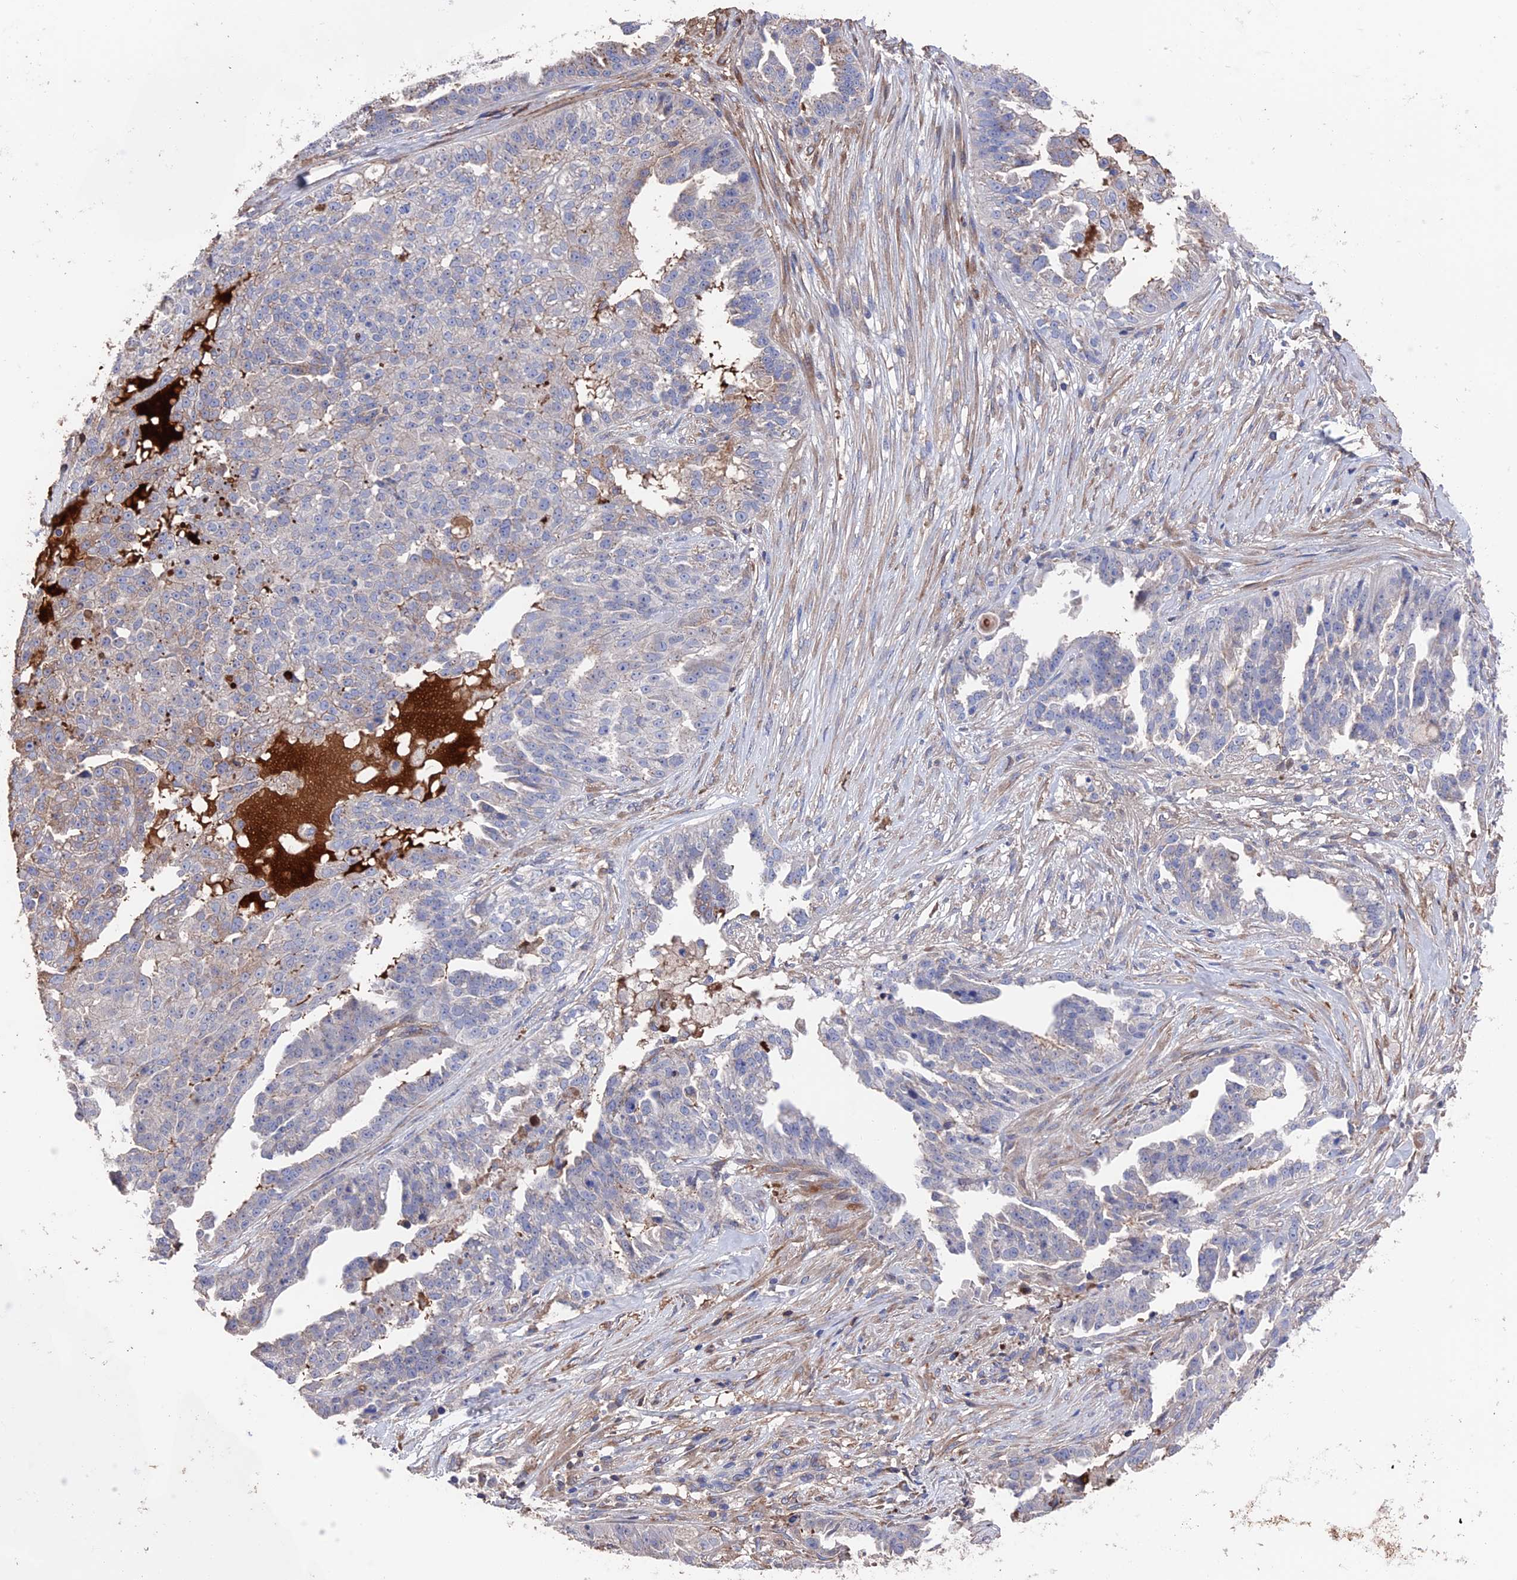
{"staining": {"intensity": "negative", "quantity": "none", "location": "none"}, "tissue": "ovarian cancer", "cell_type": "Tumor cells", "image_type": "cancer", "snomed": [{"axis": "morphology", "description": "Cystadenocarcinoma, serous, NOS"}, {"axis": "topography", "description": "Ovary"}], "caption": "An image of human ovarian serous cystadenocarcinoma is negative for staining in tumor cells.", "gene": "HPF1", "patient": {"sex": "female", "age": 58}}